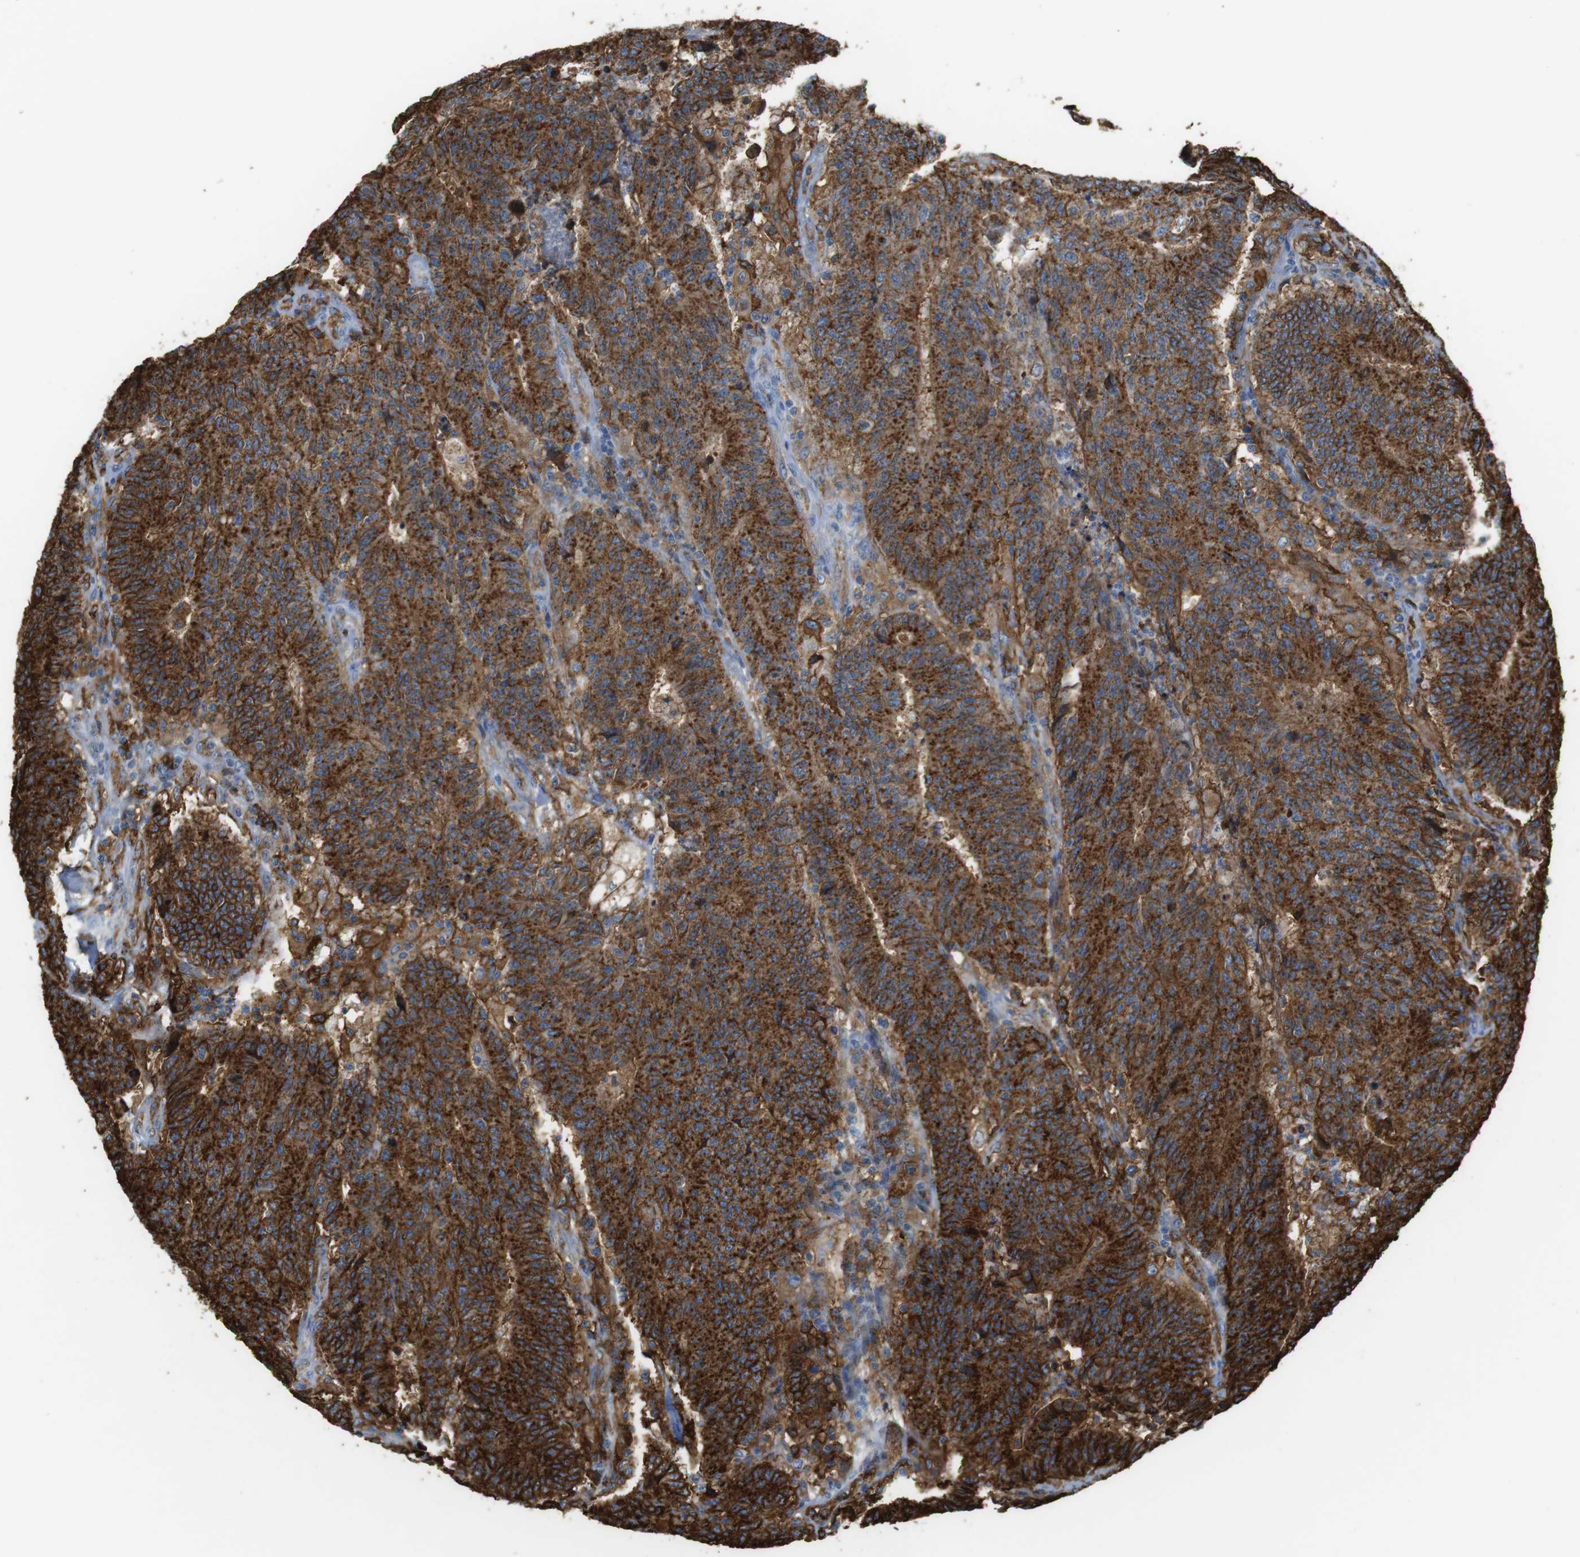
{"staining": {"intensity": "strong", "quantity": ">75%", "location": "cytoplasmic/membranous"}, "tissue": "colorectal cancer", "cell_type": "Tumor cells", "image_type": "cancer", "snomed": [{"axis": "morphology", "description": "Normal tissue, NOS"}, {"axis": "morphology", "description": "Adenocarcinoma, NOS"}, {"axis": "topography", "description": "Colon"}], "caption": "Immunohistochemical staining of colorectal adenocarcinoma shows high levels of strong cytoplasmic/membranous positivity in about >75% of tumor cells.", "gene": "HLA-DRA", "patient": {"sex": "female", "age": 75}}